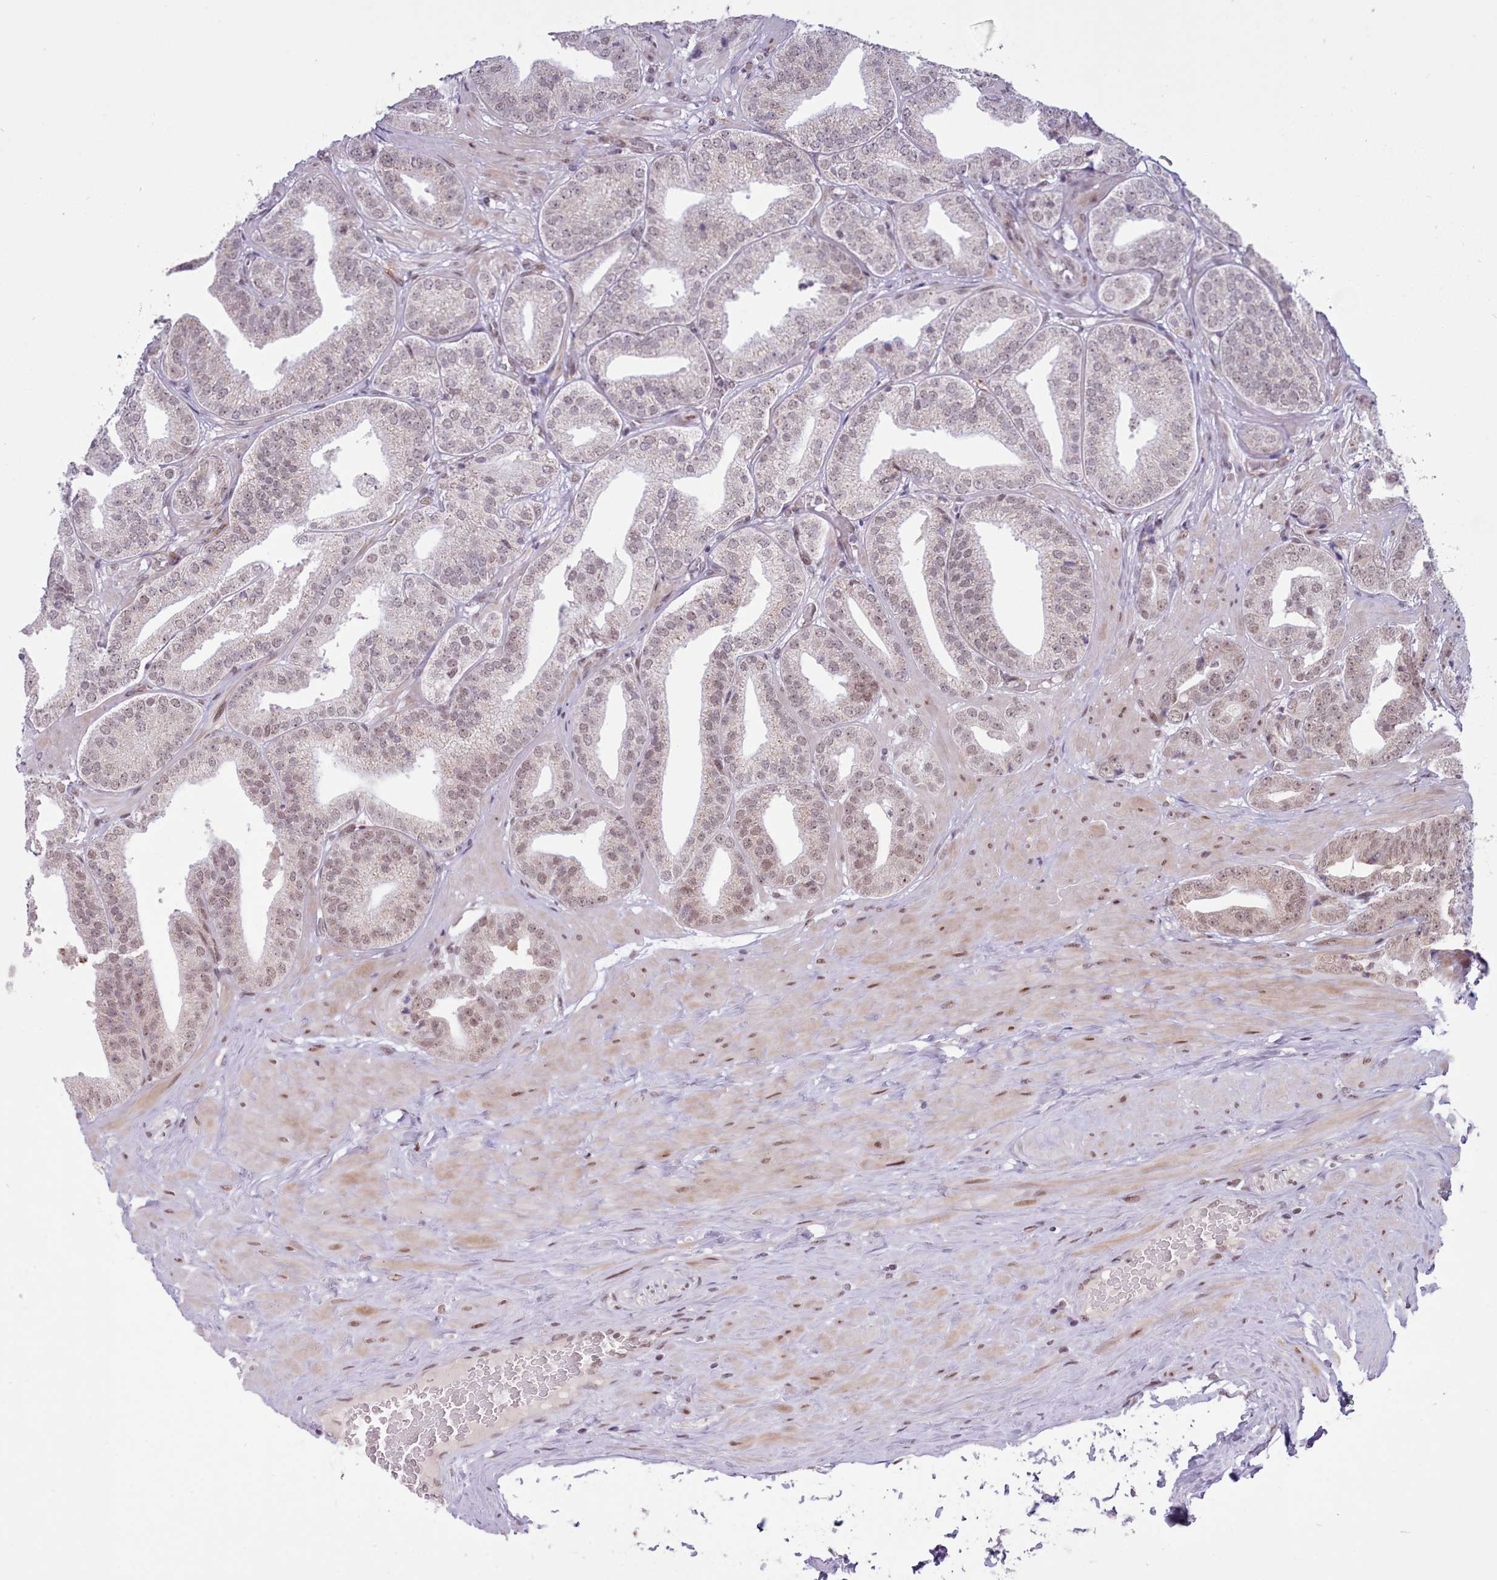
{"staining": {"intensity": "weak", "quantity": "<25%", "location": "cytoplasmic/membranous,nuclear"}, "tissue": "prostate cancer", "cell_type": "Tumor cells", "image_type": "cancer", "snomed": [{"axis": "morphology", "description": "Adenocarcinoma, High grade"}, {"axis": "topography", "description": "Prostate"}], "caption": "The IHC micrograph has no significant staining in tumor cells of prostate cancer (adenocarcinoma (high-grade)) tissue. Brightfield microscopy of IHC stained with DAB (3,3'-diaminobenzidine) (brown) and hematoxylin (blue), captured at high magnification.", "gene": "RFX1", "patient": {"sex": "male", "age": 63}}